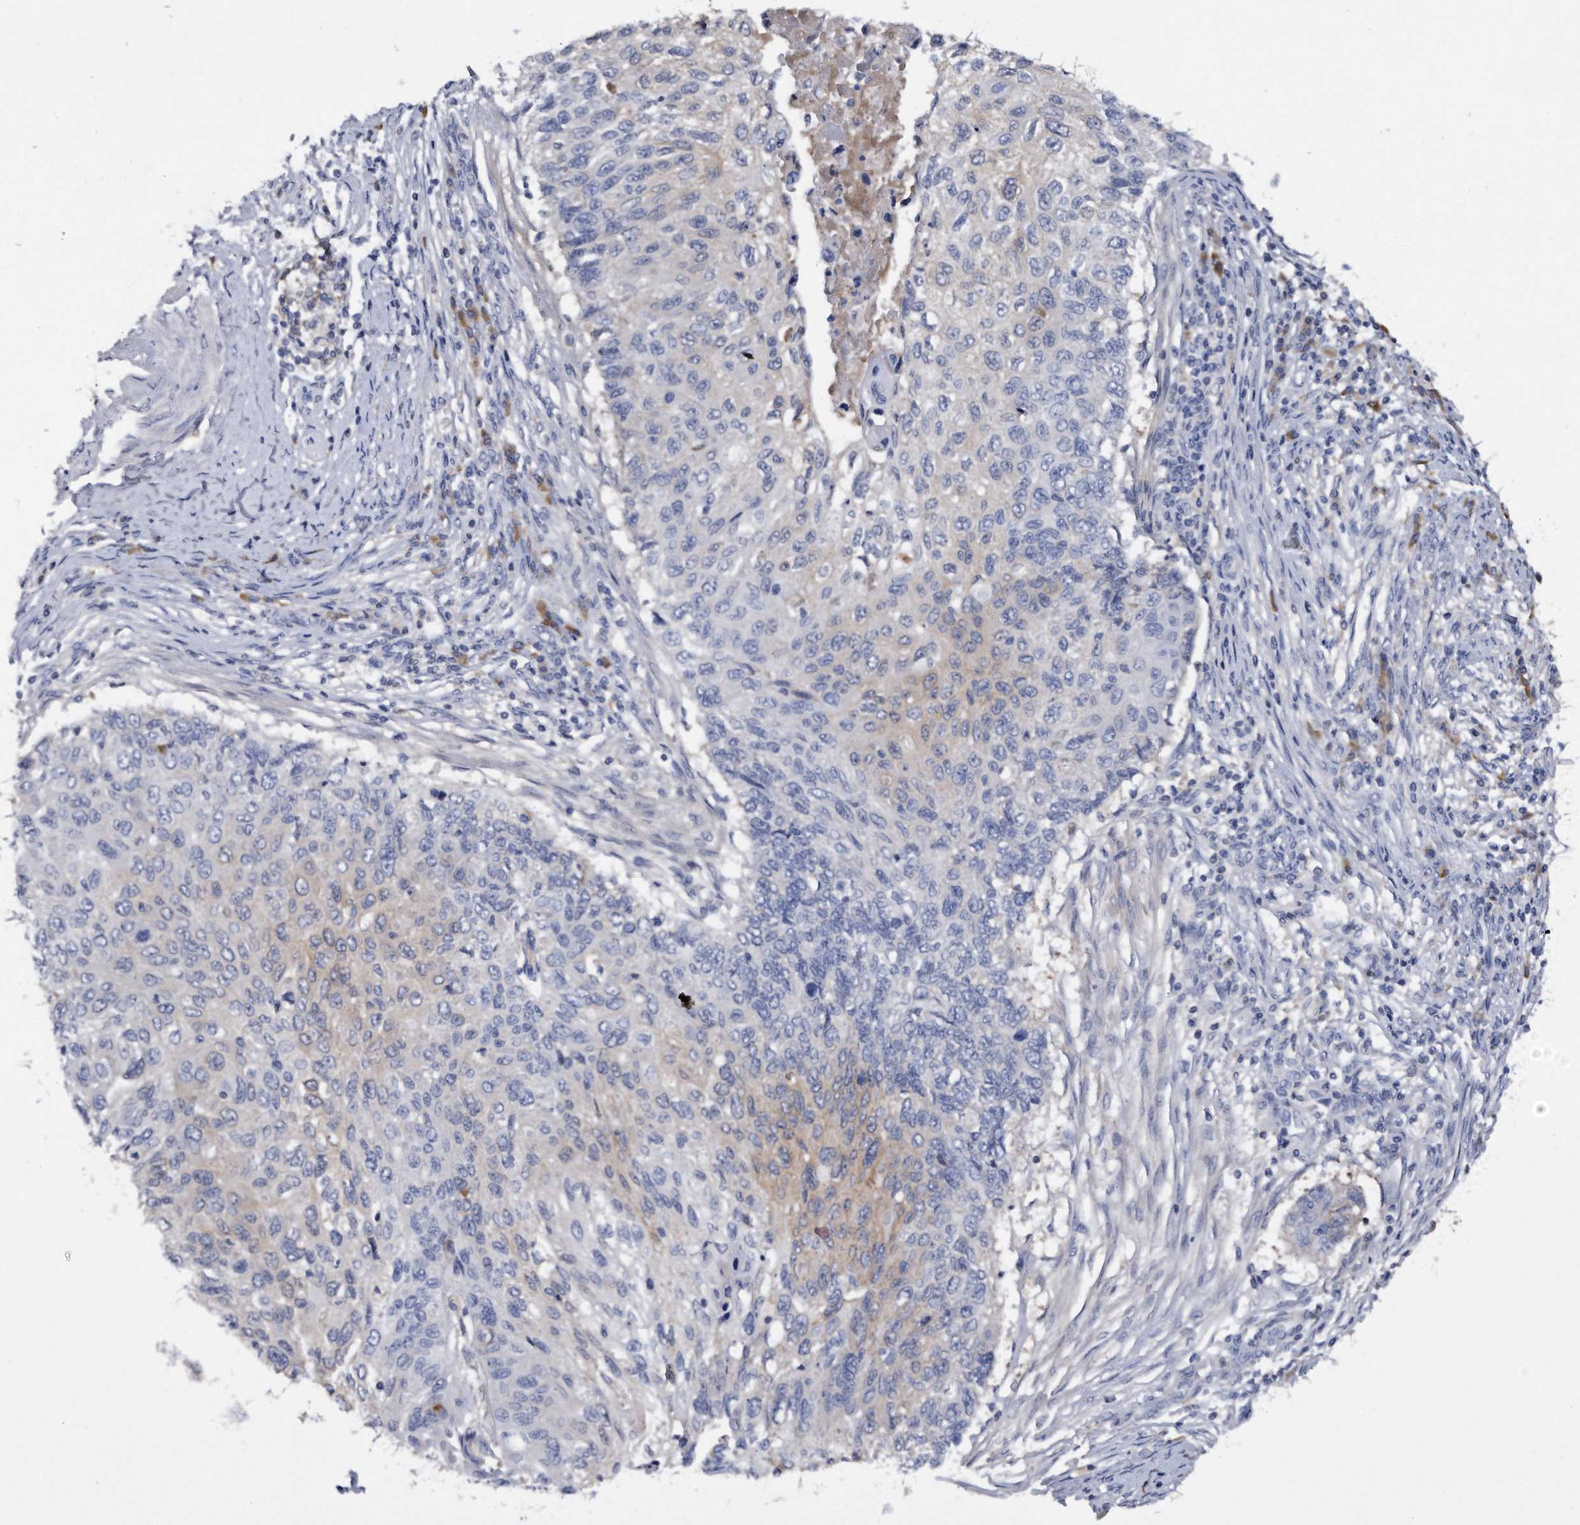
{"staining": {"intensity": "negative", "quantity": "none", "location": "none"}, "tissue": "cervical cancer", "cell_type": "Tumor cells", "image_type": "cancer", "snomed": [{"axis": "morphology", "description": "Squamous cell carcinoma, NOS"}, {"axis": "topography", "description": "Cervix"}], "caption": "High magnification brightfield microscopy of cervical cancer (squamous cell carcinoma) stained with DAB (3,3'-diaminobenzidine) (brown) and counterstained with hematoxylin (blue): tumor cells show no significant staining.", "gene": "ASNS", "patient": {"sex": "female", "age": 70}}